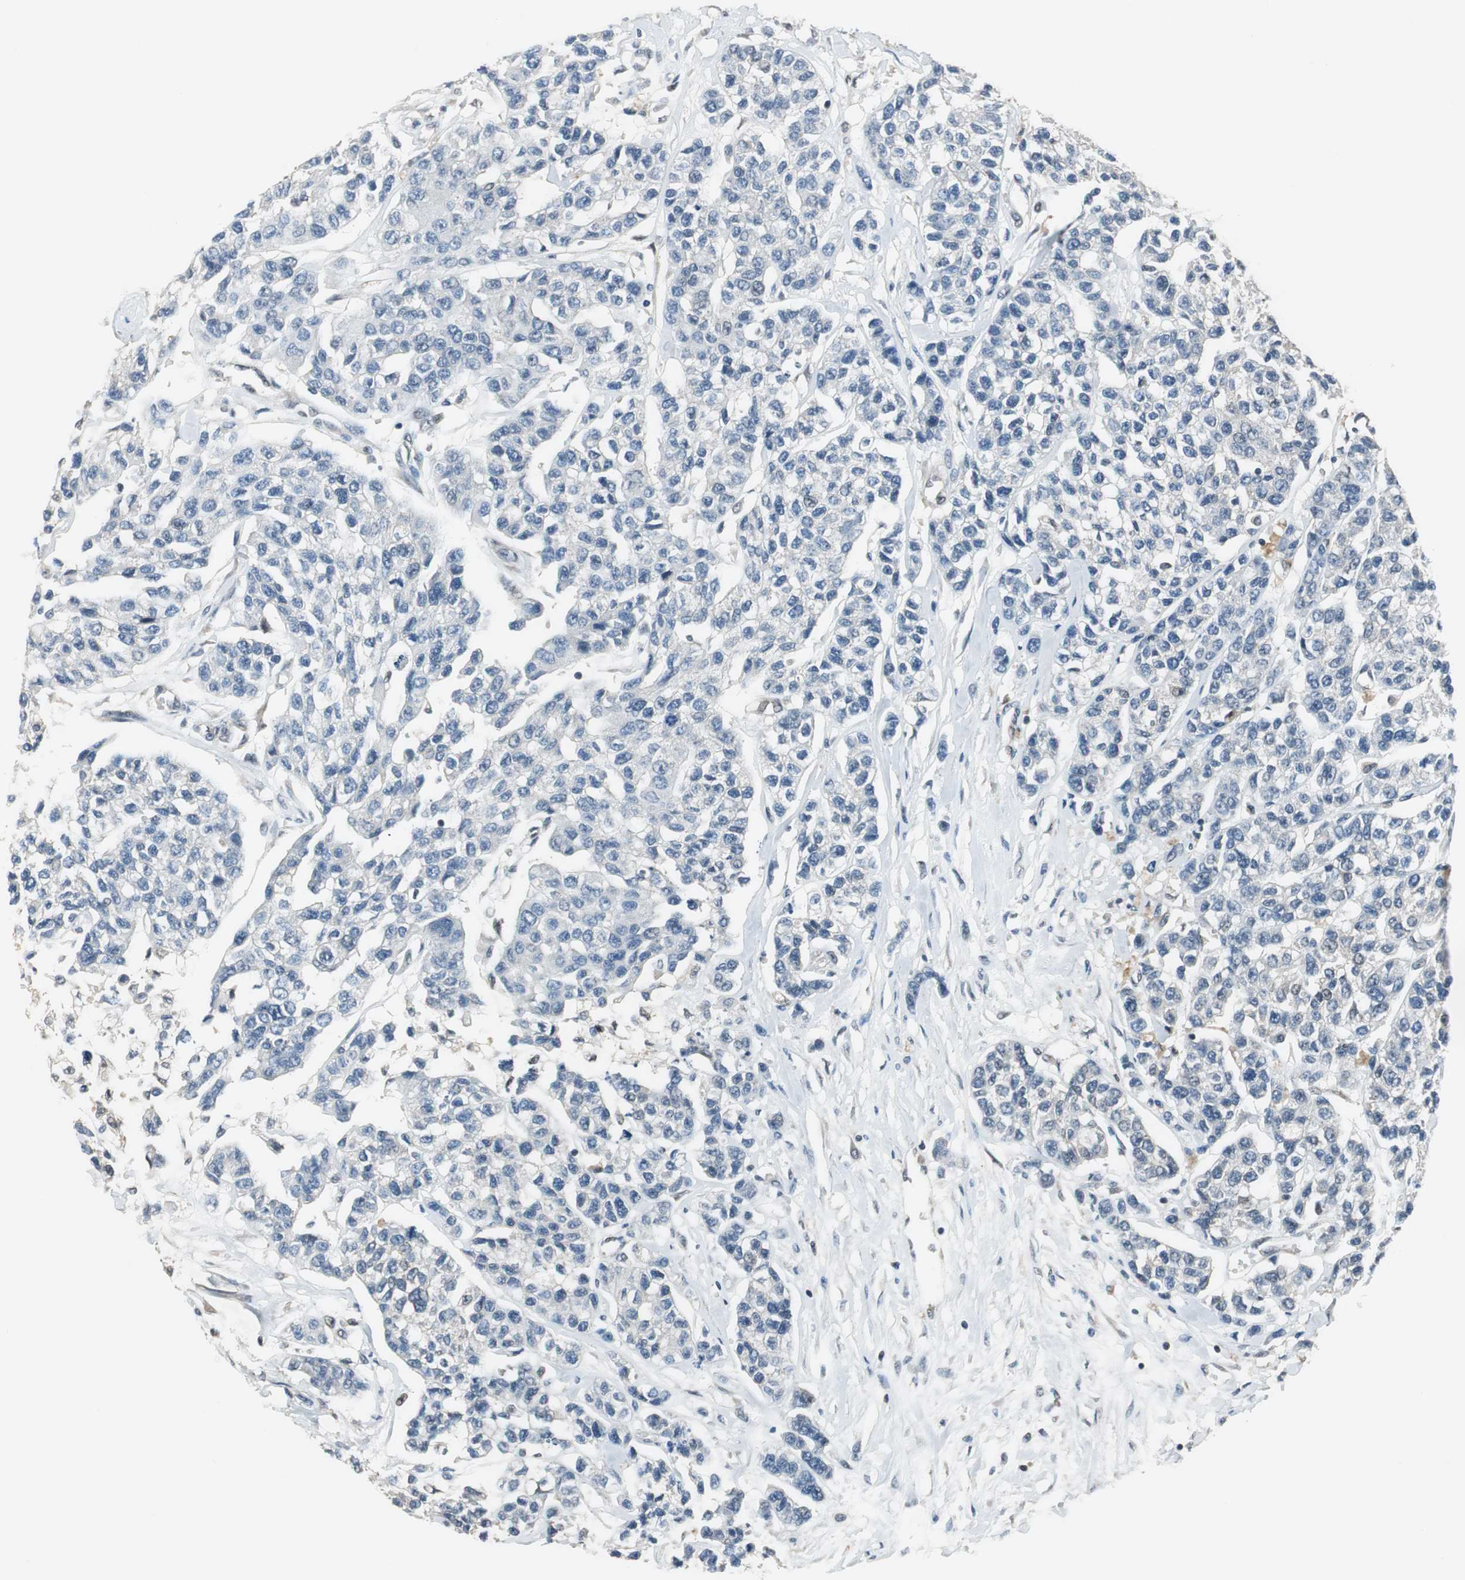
{"staining": {"intensity": "negative", "quantity": "none", "location": "none"}, "tissue": "breast cancer", "cell_type": "Tumor cells", "image_type": "cancer", "snomed": [{"axis": "morphology", "description": "Duct carcinoma"}, {"axis": "topography", "description": "Breast"}], "caption": "Immunohistochemistry of human breast cancer (intraductal carcinoma) reveals no staining in tumor cells.", "gene": "MAFB", "patient": {"sex": "female", "age": 51}}